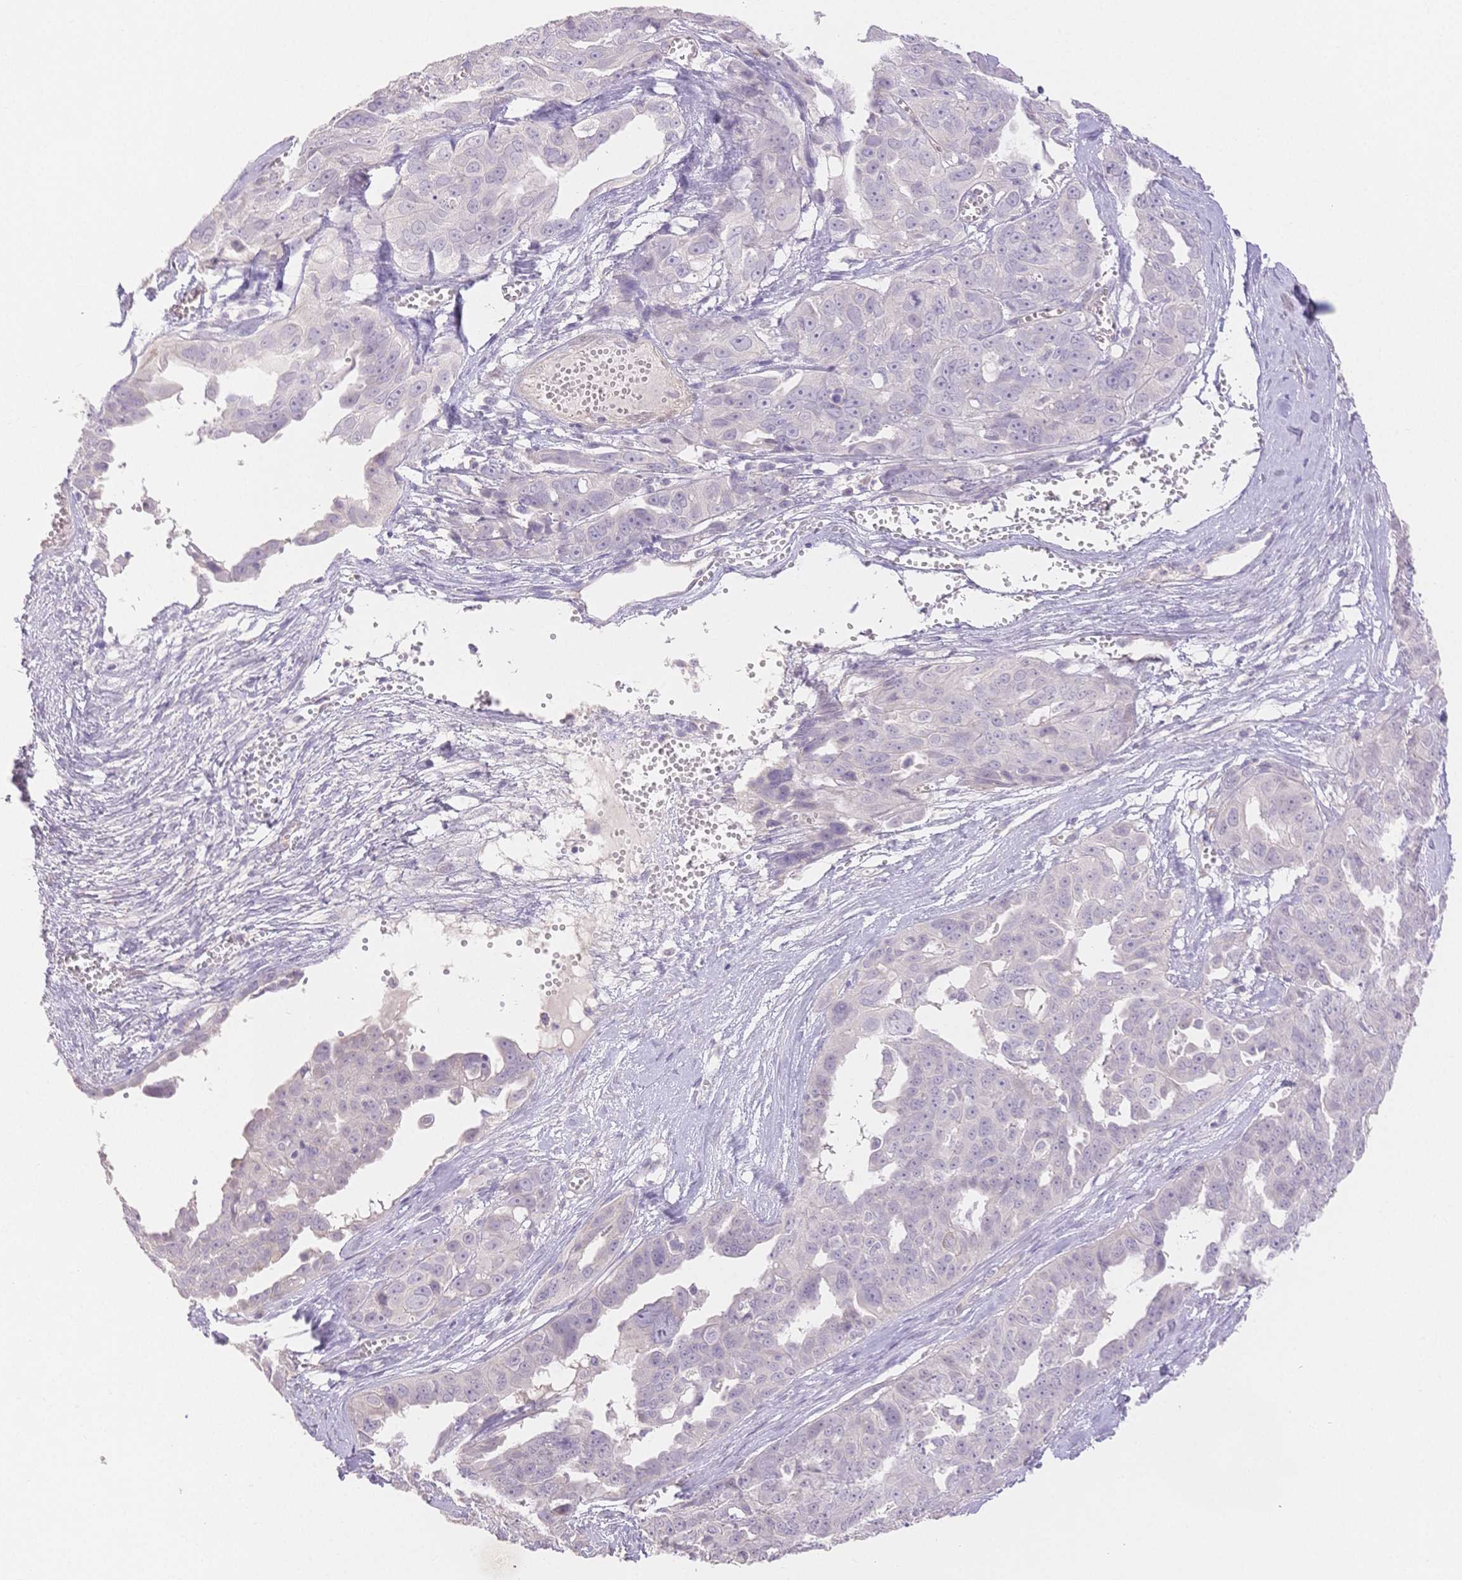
{"staining": {"intensity": "negative", "quantity": "none", "location": "none"}, "tissue": "ovarian cancer", "cell_type": "Tumor cells", "image_type": "cancer", "snomed": [{"axis": "morphology", "description": "Carcinoma, endometroid"}, {"axis": "topography", "description": "Ovary"}], "caption": "Human ovarian cancer stained for a protein using IHC reveals no staining in tumor cells.", "gene": "SUV39H2", "patient": {"sex": "female", "age": 70}}